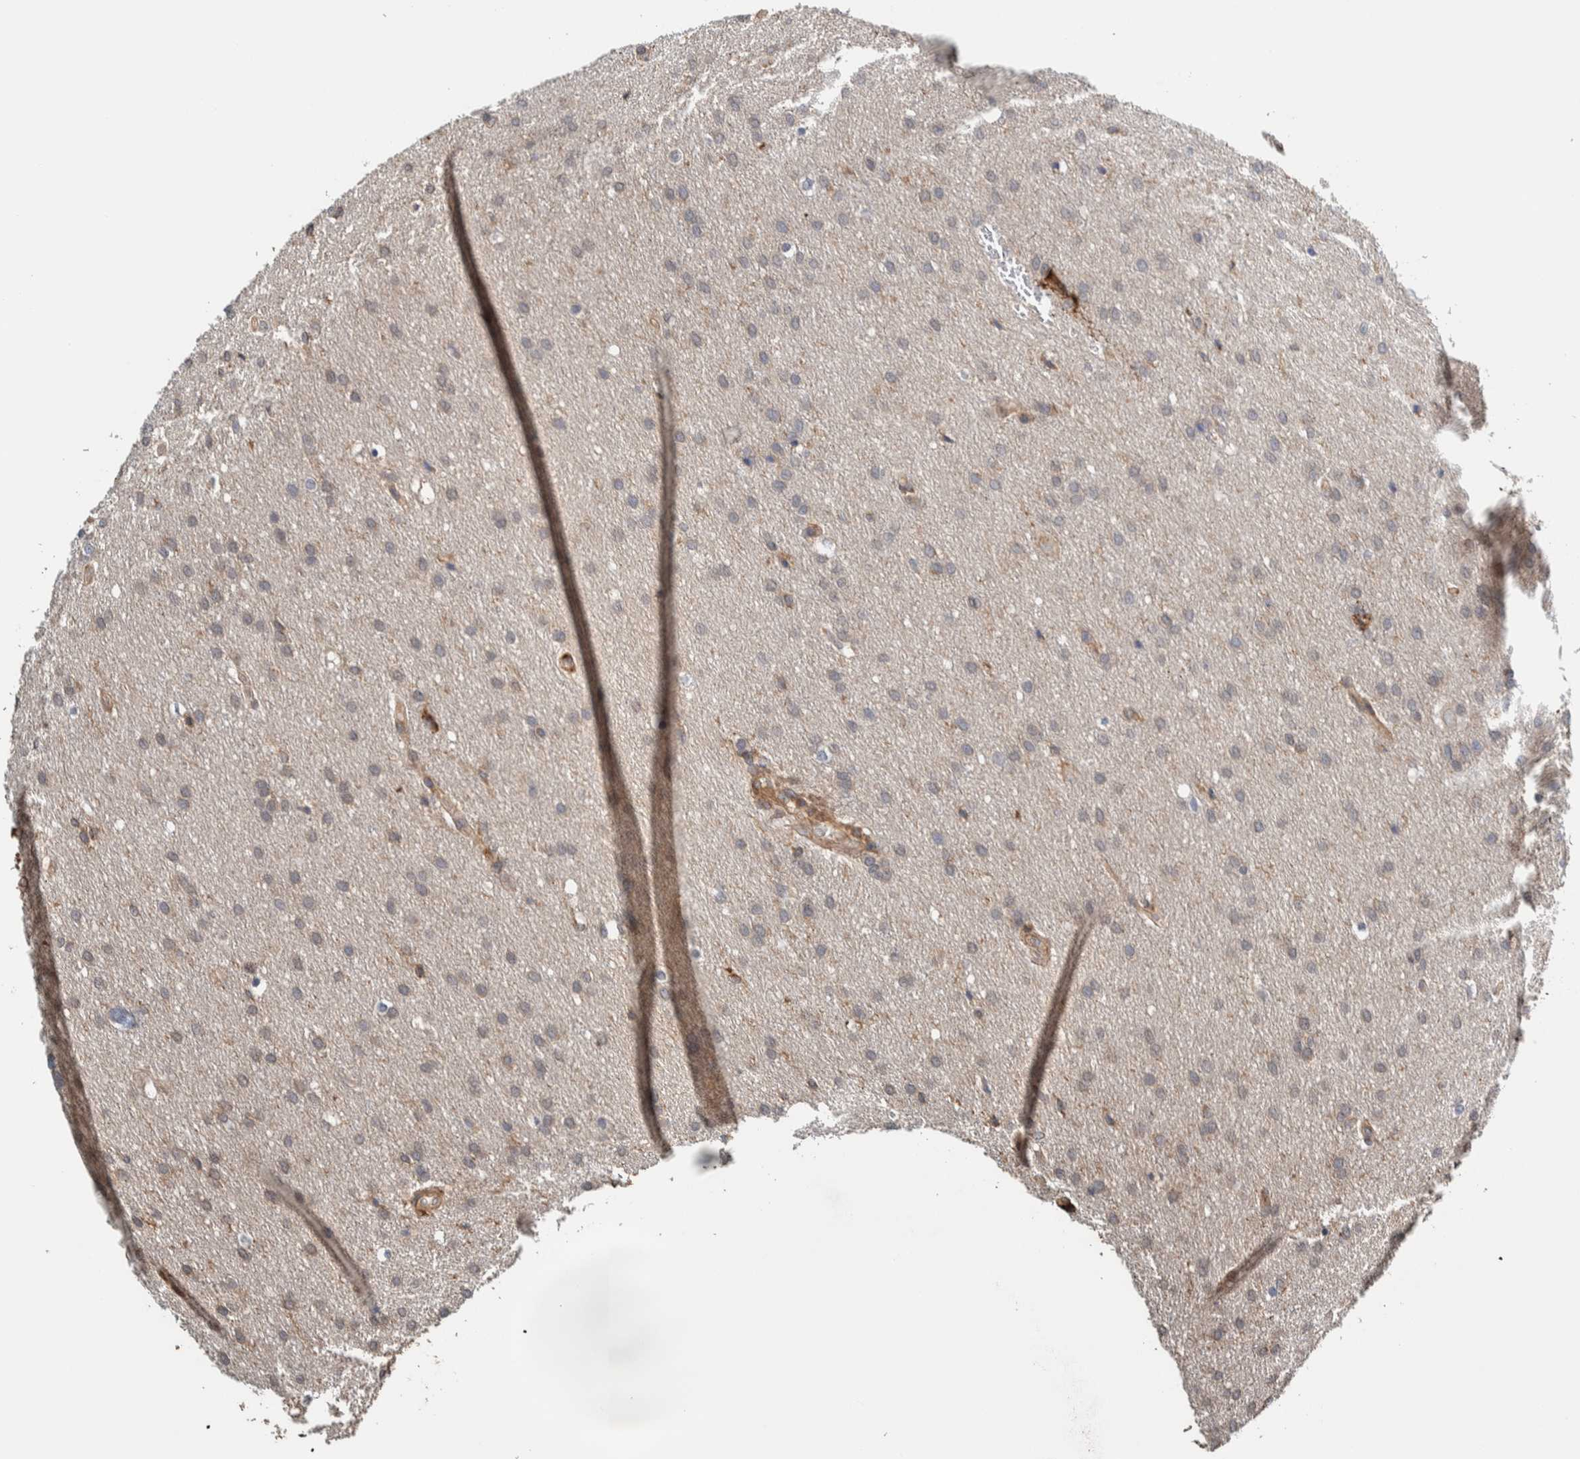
{"staining": {"intensity": "weak", "quantity": ">75%", "location": "cytoplasmic/membranous"}, "tissue": "glioma", "cell_type": "Tumor cells", "image_type": "cancer", "snomed": [{"axis": "morphology", "description": "Glioma, malignant, Low grade"}, {"axis": "topography", "description": "Brain"}], "caption": "Weak cytoplasmic/membranous staining for a protein is identified in about >75% of tumor cells of malignant glioma (low-grade) using immunohistochemistry.", "gene": "PLA2G3", "patient": {"sex": "female", "age": 37}}